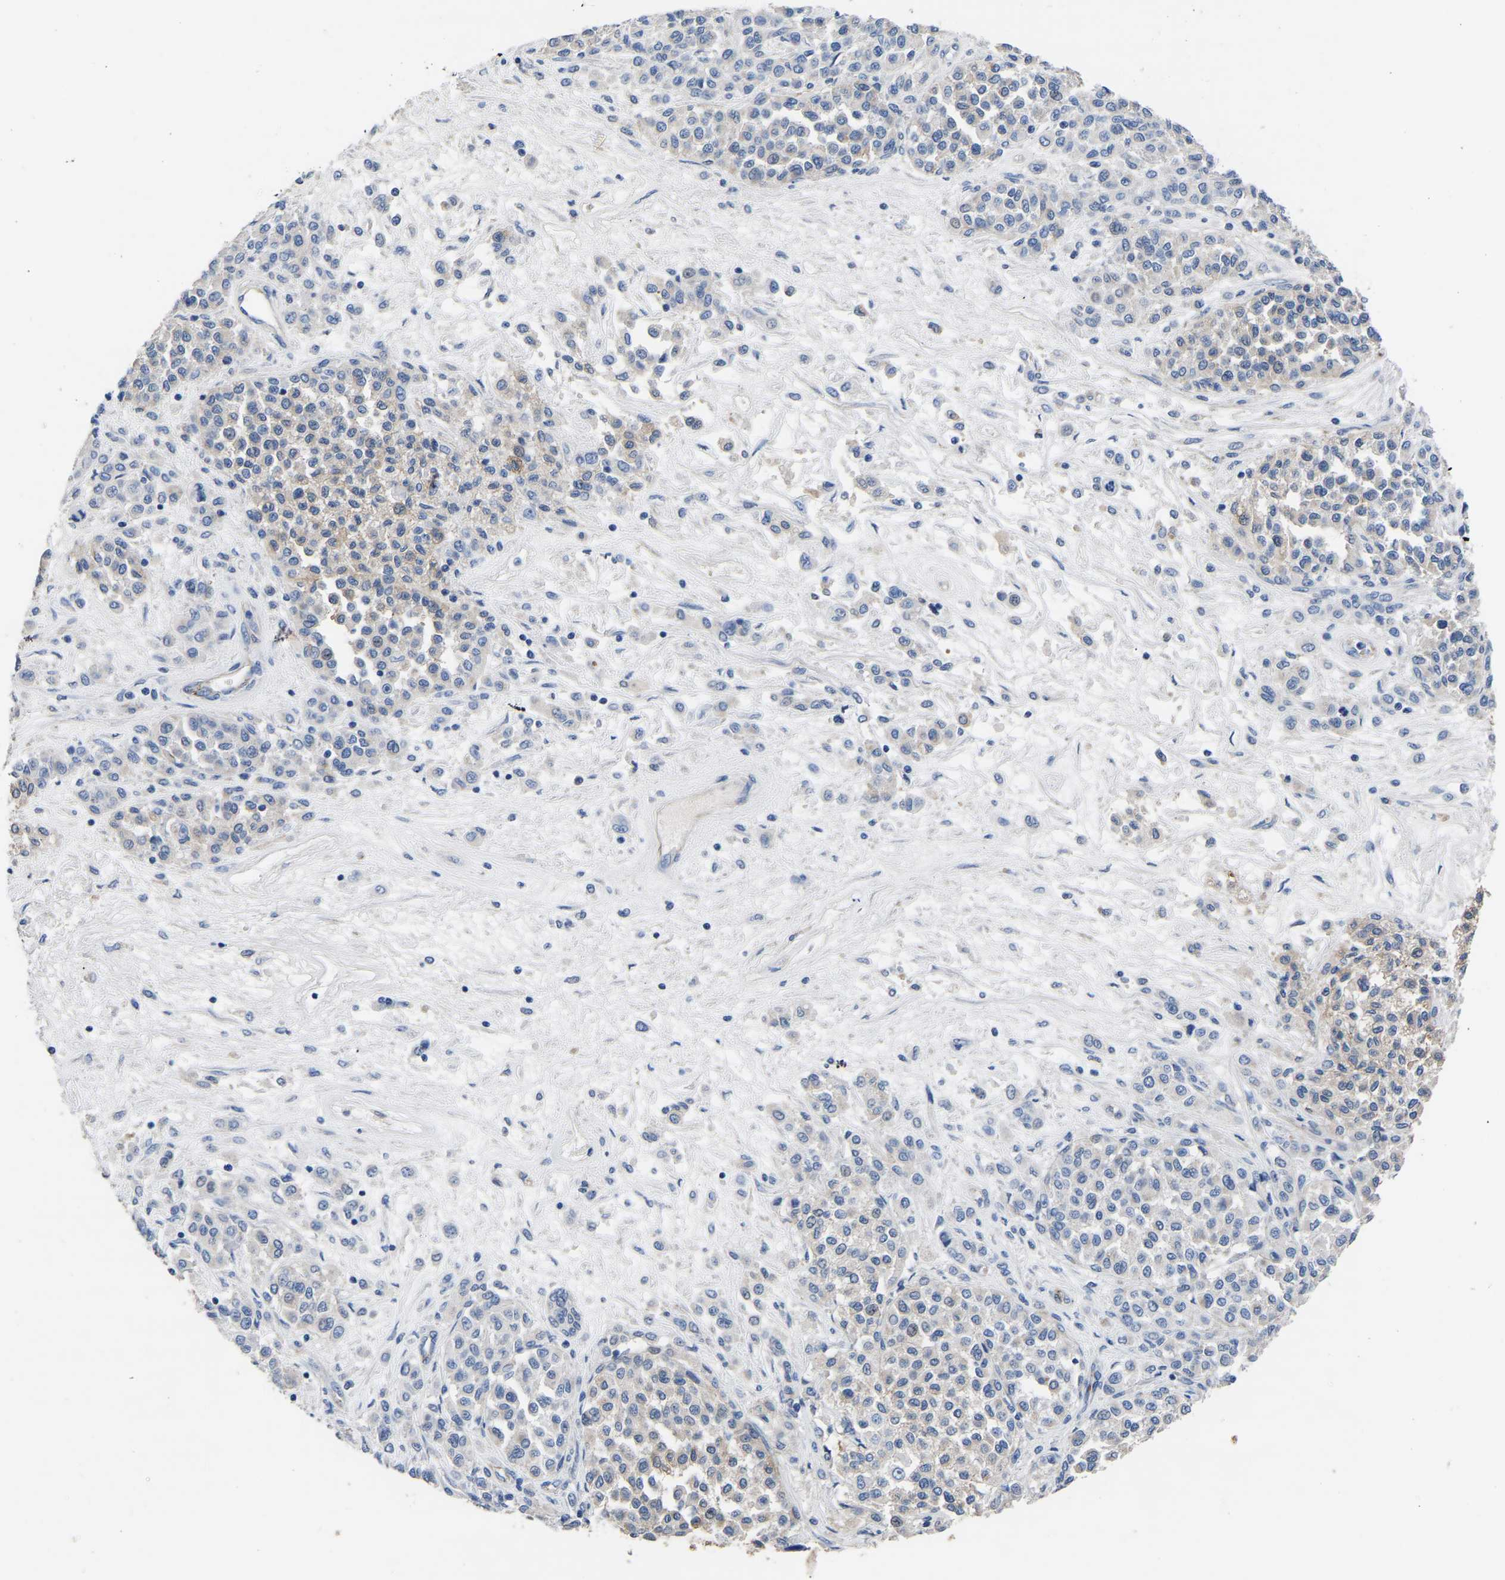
{"staining": {"intensity": "weak", "quantity": "<25%", "location": "cytoplasmic/membranous"}, "tissue": "melanoma", "cell_type": "Tumor cells", "image_type": "cancer", "snomed": [{"axis": "morphology", "description": "Malignant melanoma, Metastatic site"}, {"axis": "topography", "description": "Pancreas"}], "caption": "Immunohistochemistry (IHC) micrograph of human melanoma stained for a protein (brown), which shows no expression in tumor cells.", "gene": "SLC45A3", "patient": {"sex": "female", "age": 30}}